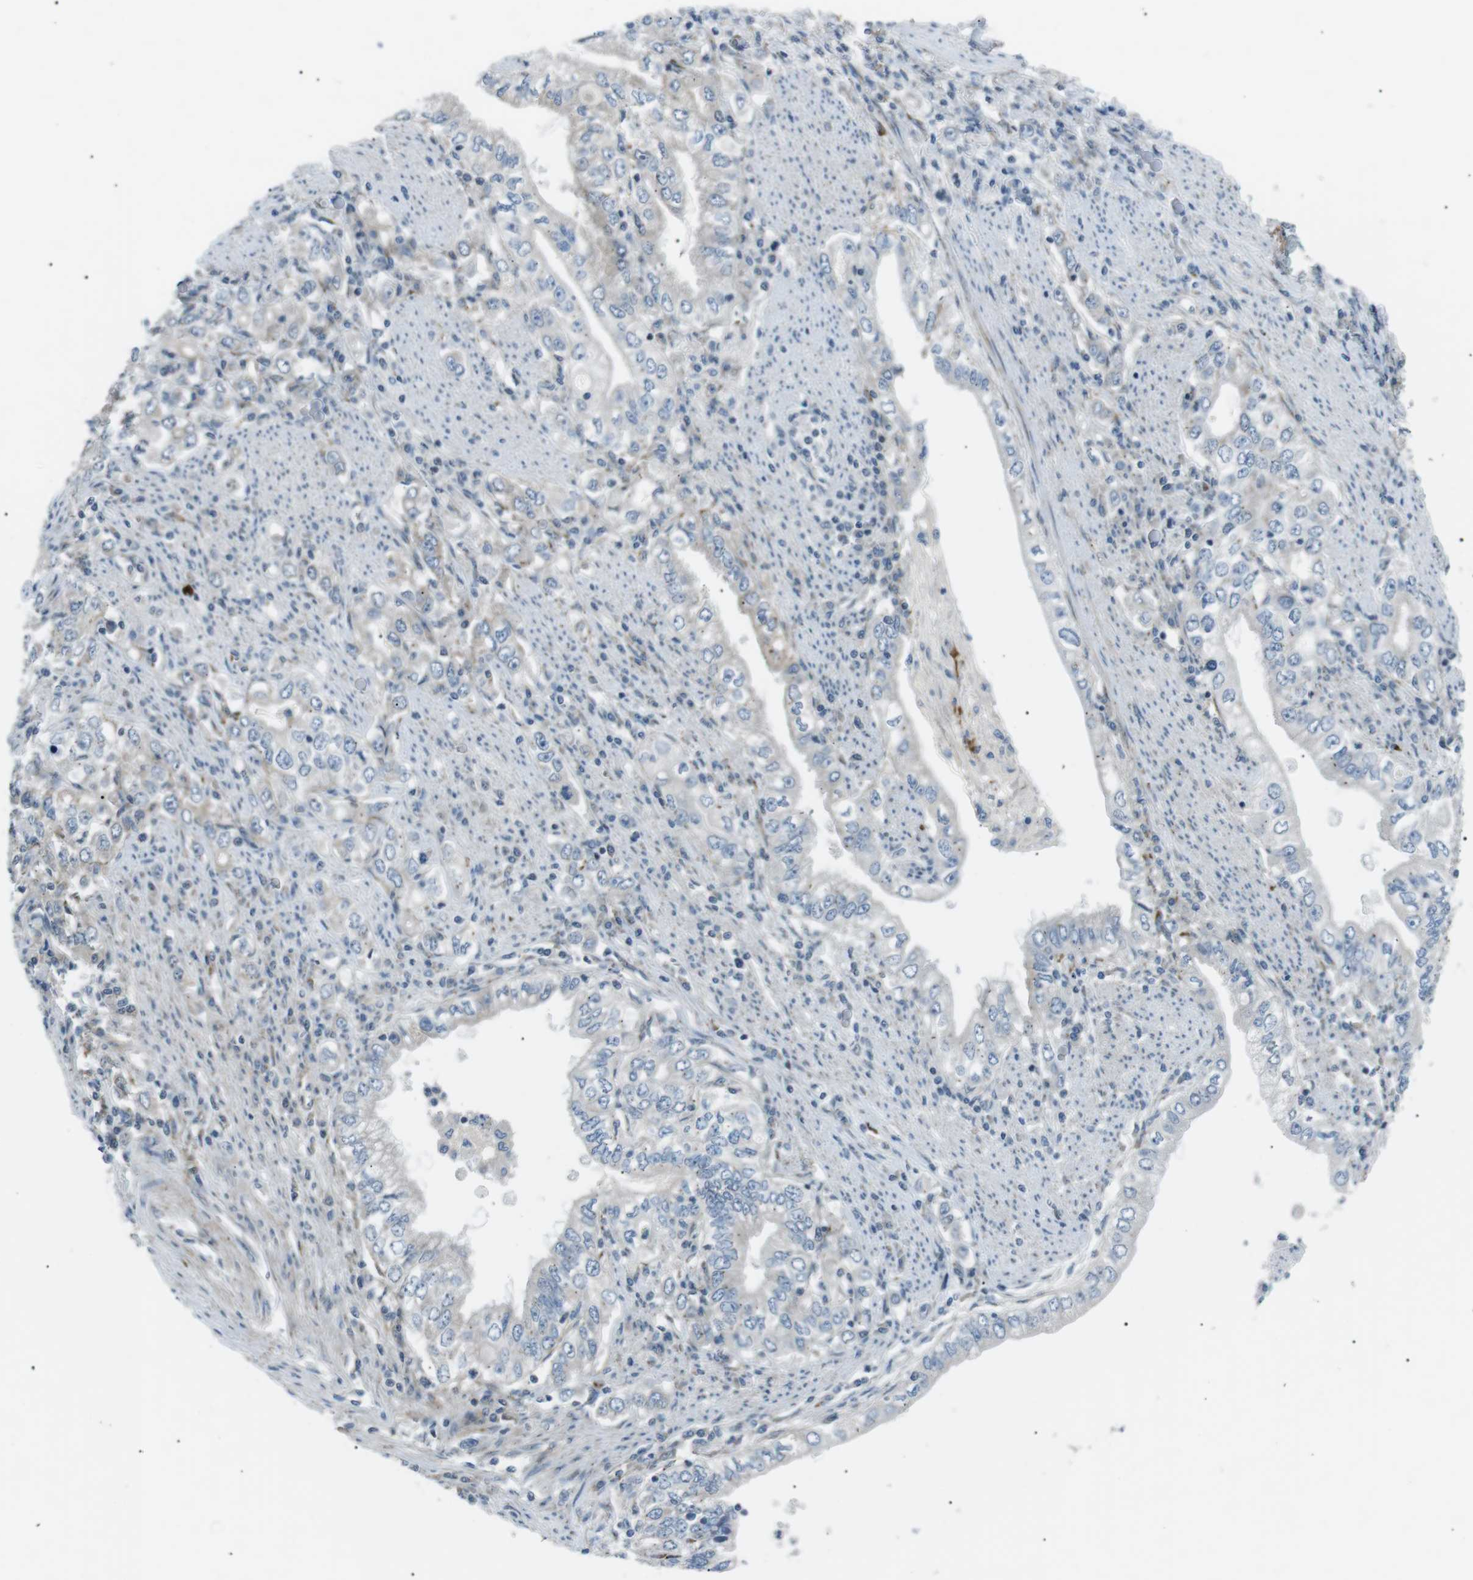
{"staining": {"intensity": "negative", "quantity": "none", "location": "none"}, "tissue": "stomach cancer", "cell_type": "Tumor cells", "image_type": "cancer", "snomed": [{"axis": "morphology", "description": "Adenocarcinoma, NOS"}, {"axis": "topography", "description": "Stomach, lower"}], "caption": "This is a histopathology image of IHC staining of stomach cancer, which shows no positivity in tumor cells.", "gene": "ARID5B", "patient": {"sex": "female", "age": 72}}